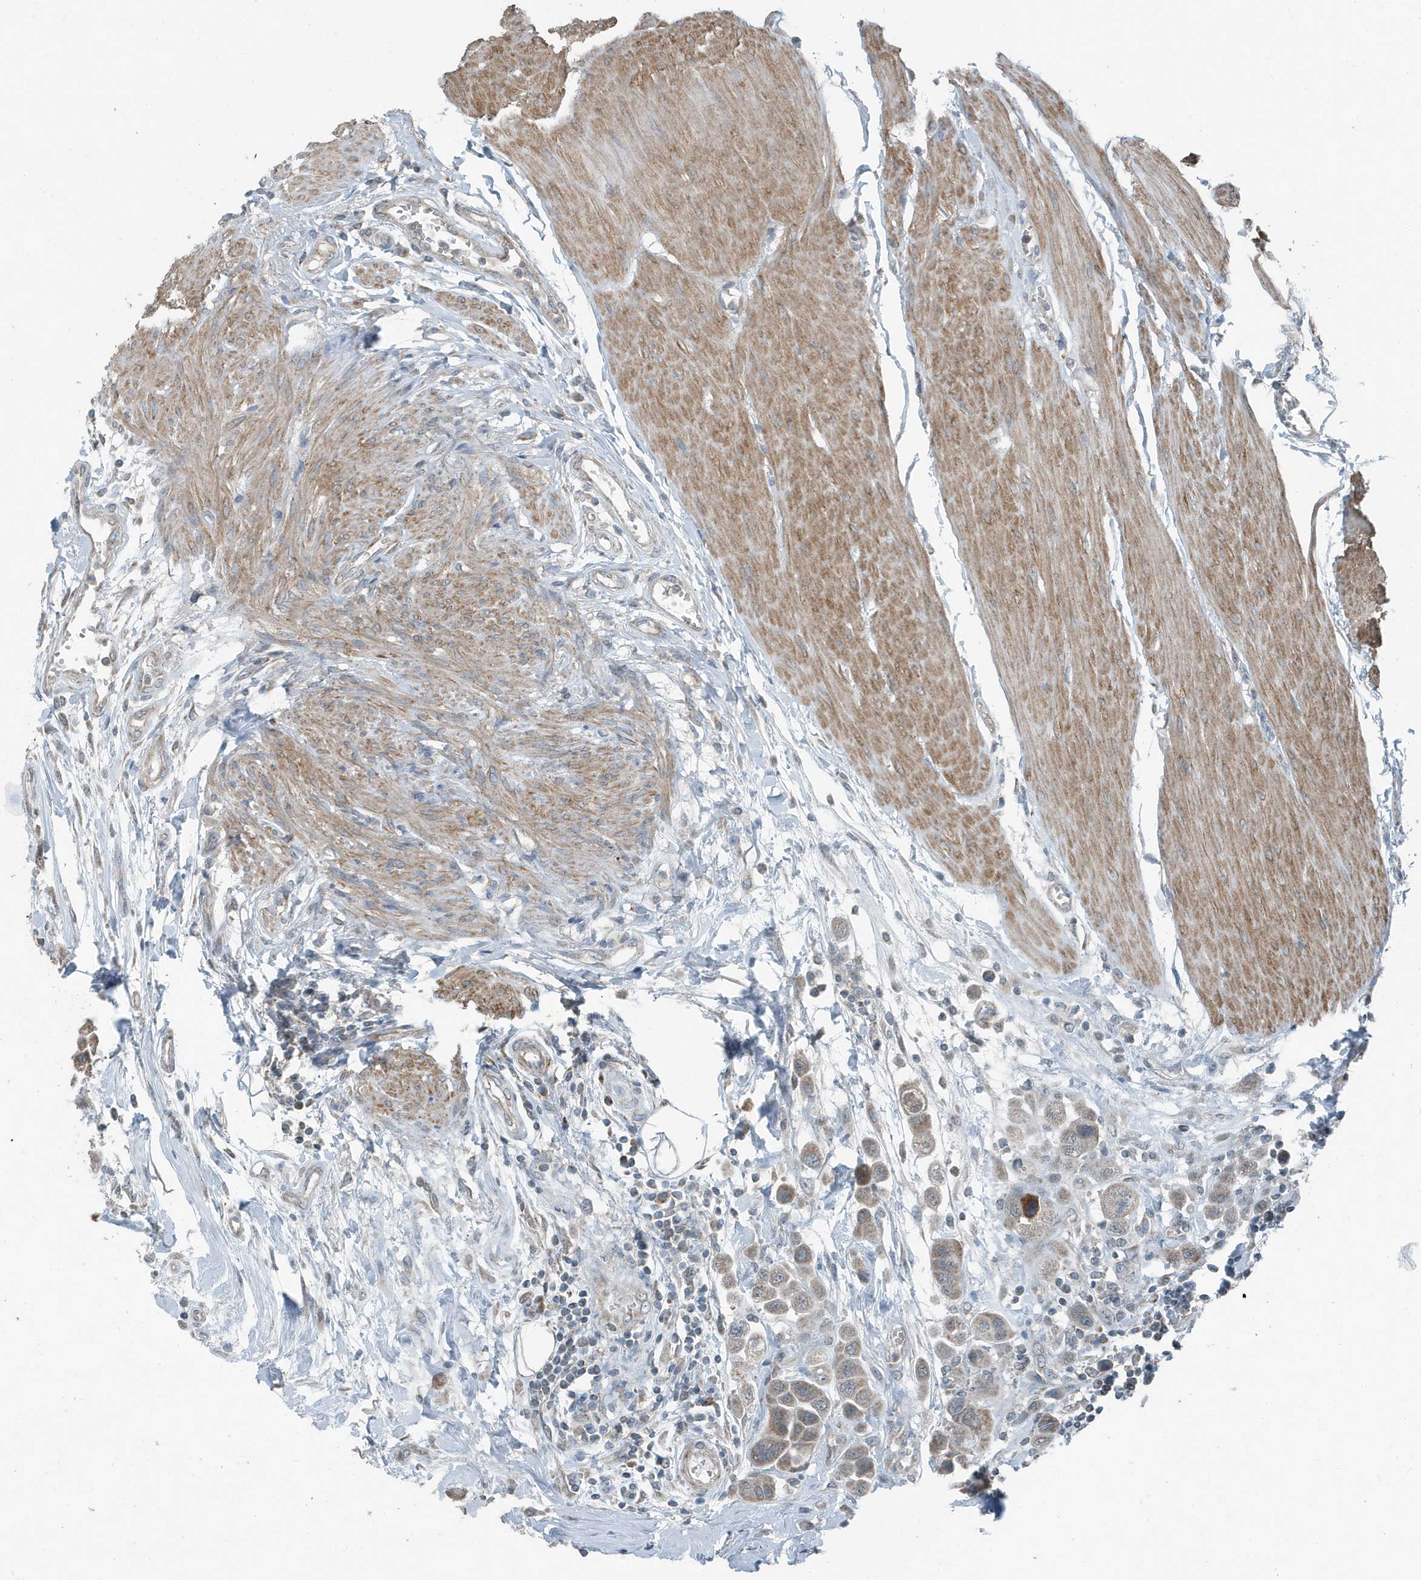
{"staining": {"intensity": "weak", "quantity": ">75%", "location": "cytoplasmic/membranous"}, "tissue": "urothelial cancer", "cell_type": "Tumor cells", "image_type": "cancer", "snomed": [{"axis": "morphology", "description": "Urothelial carcinoma, High grade"}, {"axis": "topography", "description": "Urinary bladder"}], "caption": "Protein staining reveals weak cytoplasmic/membranous staining in about >75% of tumor cells in high-grade urothelial carcinoma. (IHC, brightfield microscopy, high magnification).", "gene": "MT-CYB", "patient": {"sex": "male", "age": 50}}